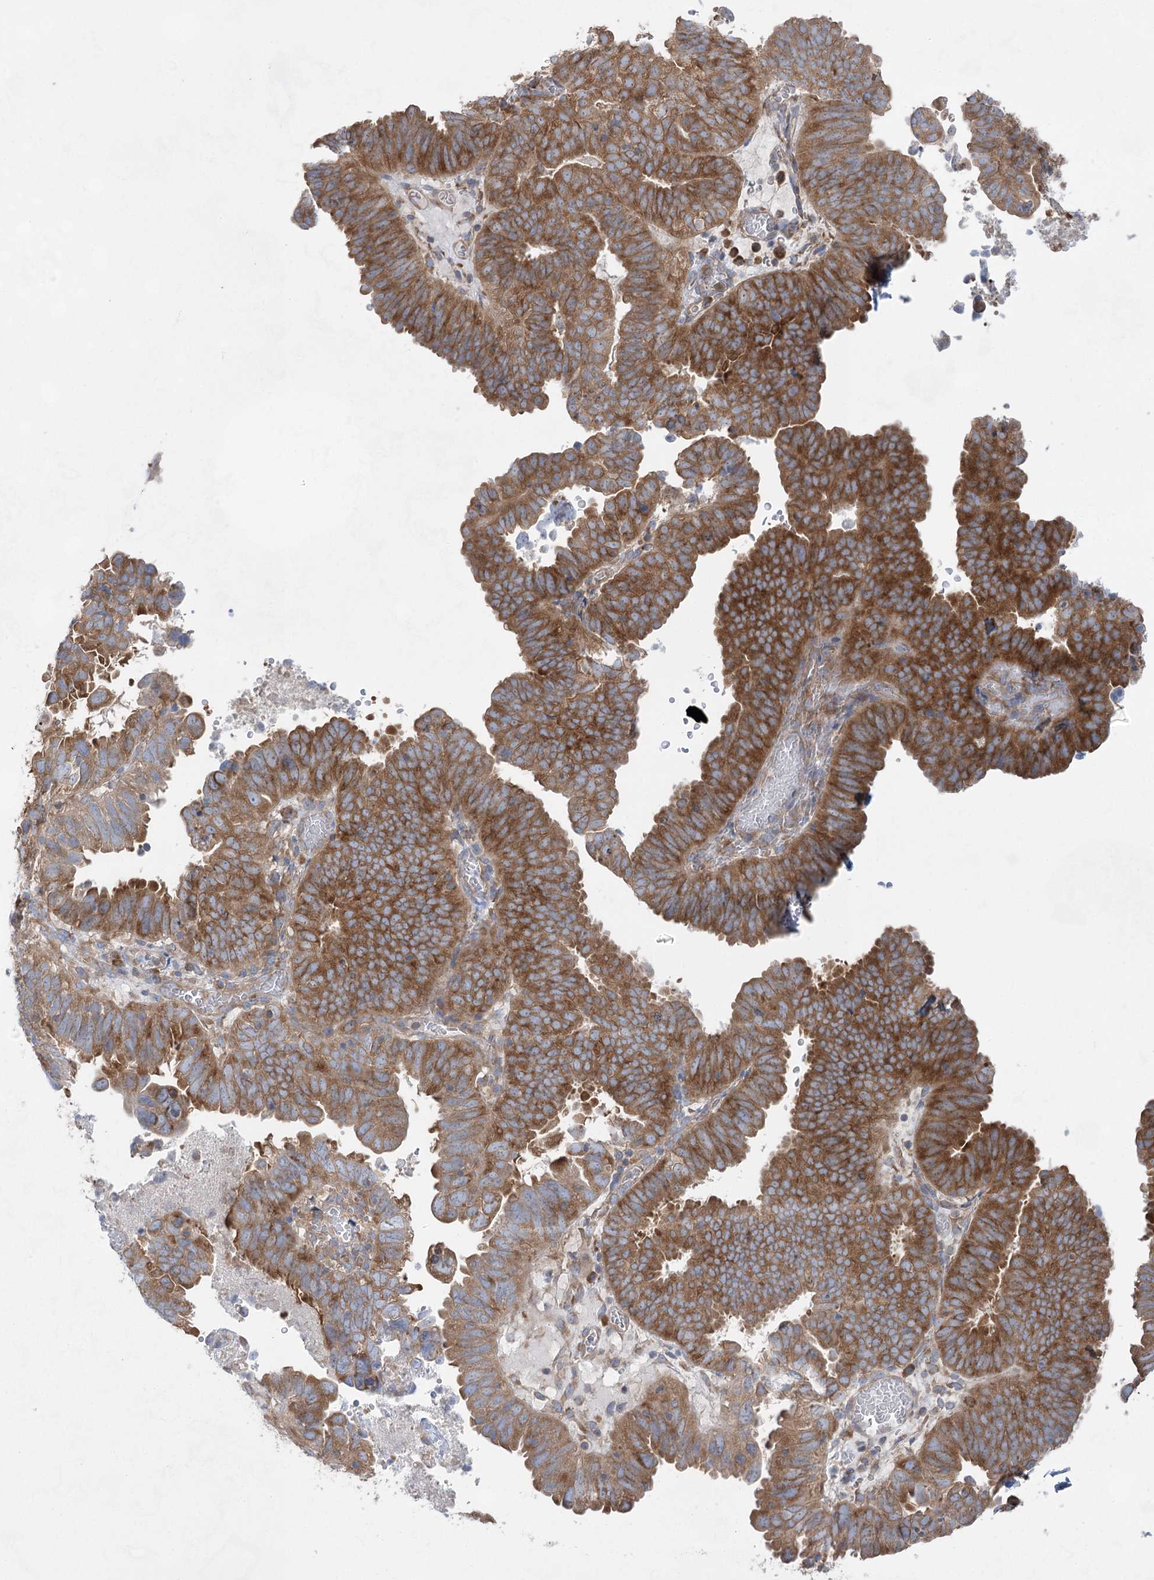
{"staining": {"intensity": "strong", "quantity": ">75%", "location": "cytoplasmic/membranous"}, "tissue": "endometrial cancer", "cell_type": "Tumor cells", "image_type": "cancer", "snomed": [{"axis": "morphology", "description": "Adenocarcinoma, NOS"}, {"axis": "topography", "description": "Uterus"}], "caption": "Strong cytoplasmic/membranous protein staining is present in about >75% of tumor cells in endometrial cancer.", "gene": "EIF3A", "patient": {"sex": "female", "age": 77}}